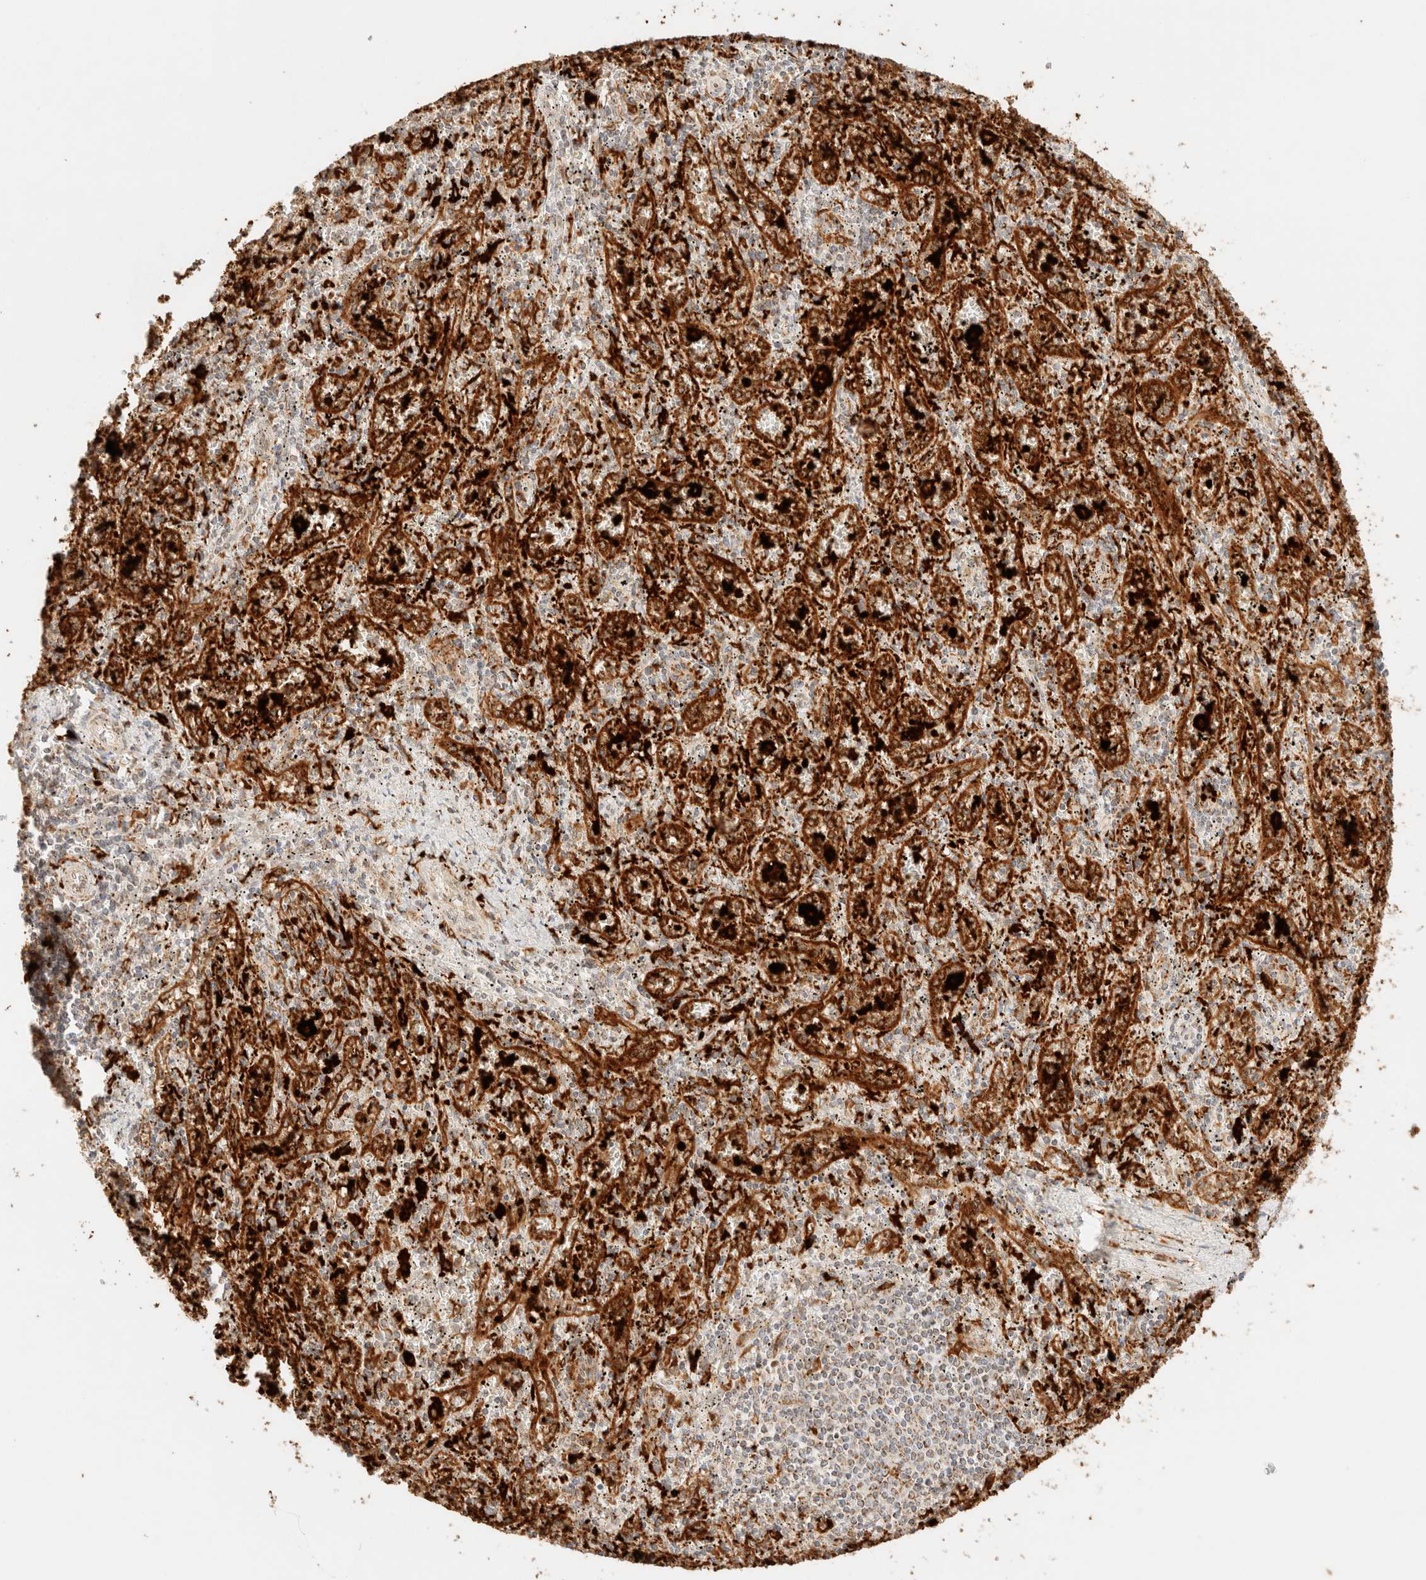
{"staining": {"intensity": "weak", "quantity": "25%-75%", "location": "cytoplasmic/membranous"}, "tissue": "spleen", "cell_type": "Cells in red pulp", "image_type": "normal", "snomed": [{"axis": "morphology", "description": "Normal tissue, NOS"}, {"axis": "topography", "description": "Spleen"}], "caption": "This histopathology image exhibits immunohistochemistry (IHC) staining of benign human spleen, with low weak cytoplasmic/membranous positivity in approximately 25%-75% of cells in red pulp.", "gene": "TACO1", "patient": {"sex": "male", "age": 11}}